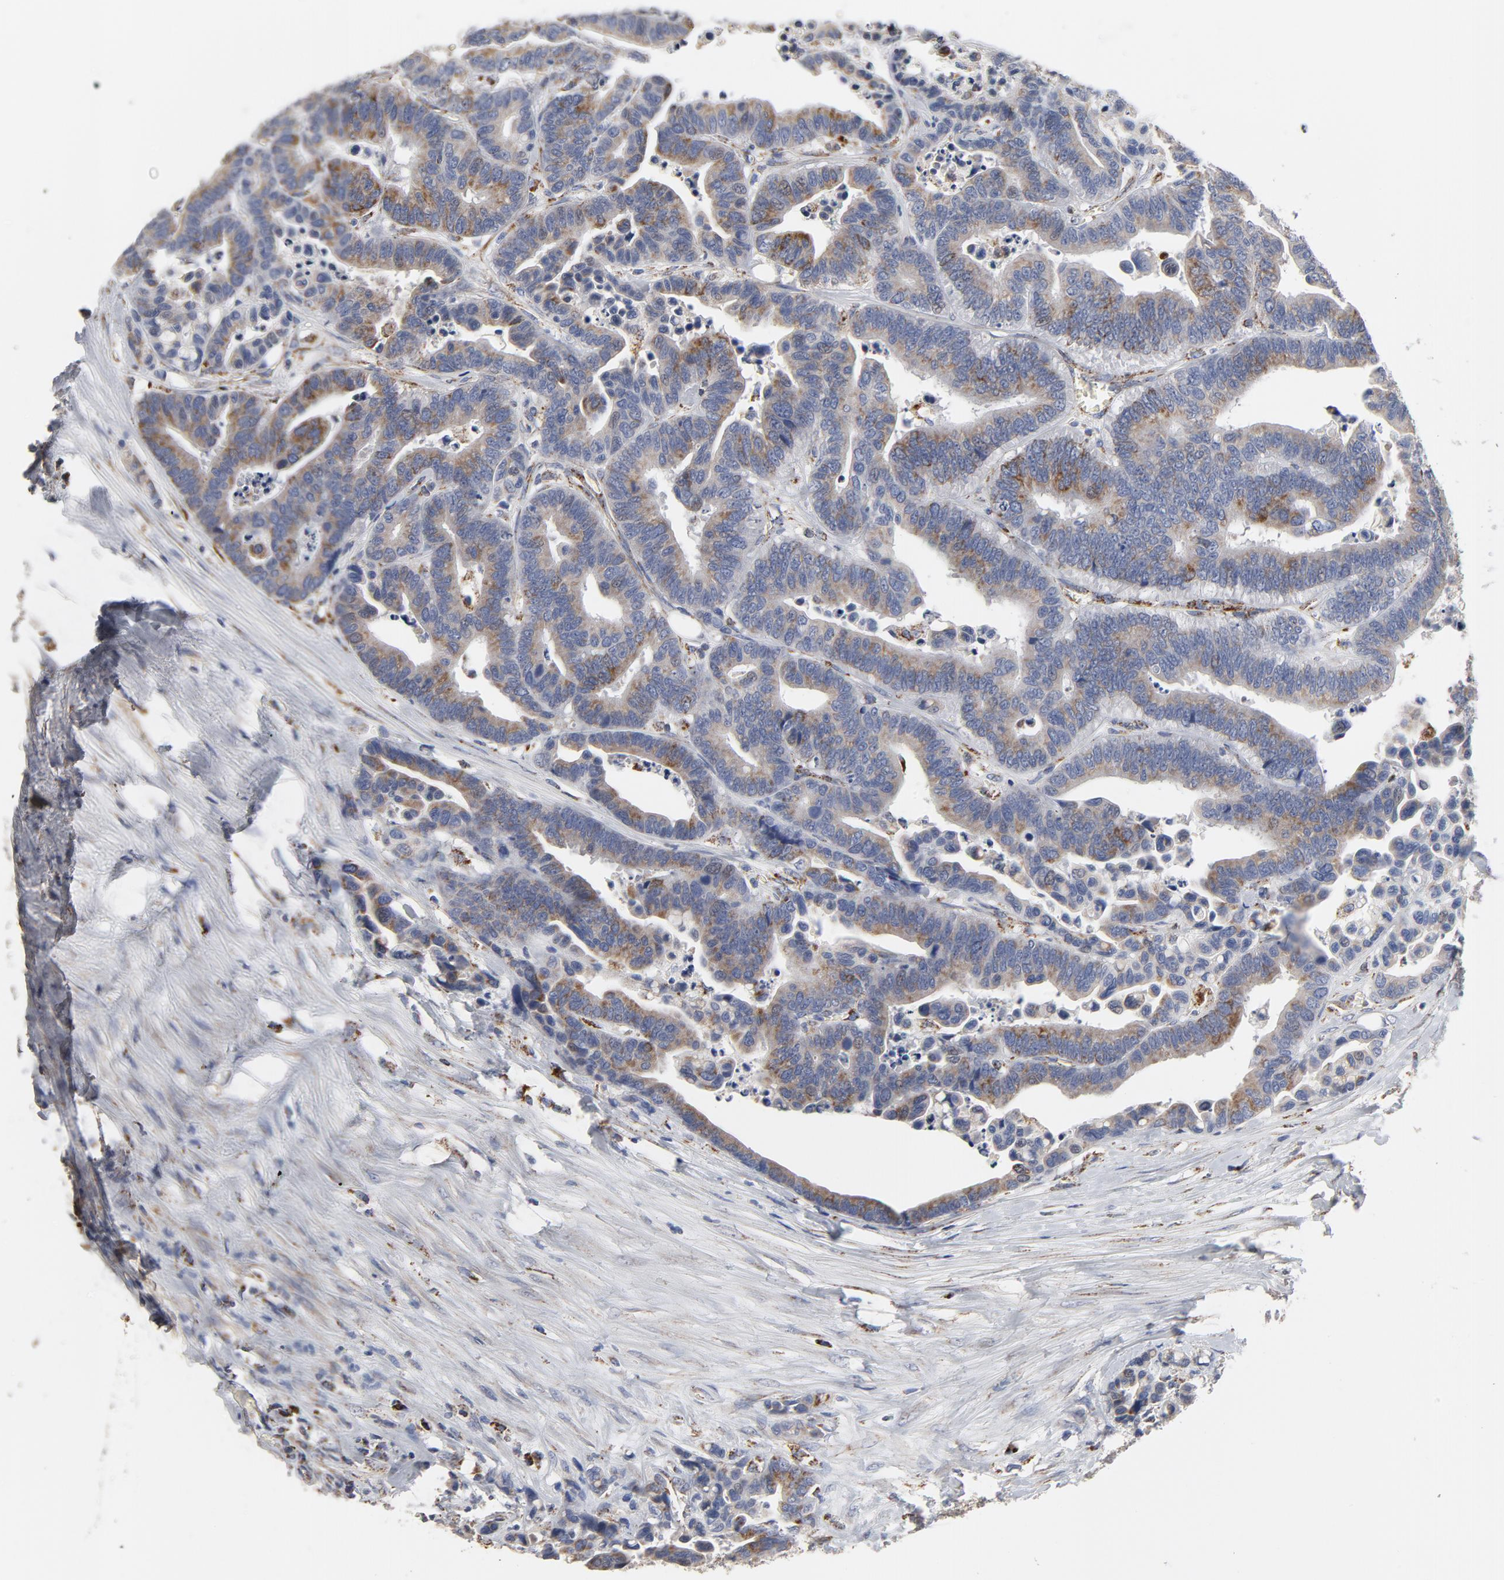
{"staining": {"intensity": "moderate", "quantity": ">75%", "location": "cytoplasmic/membranous"}, "tissue": "colorectal cancer", "cell_type": "Tumor cells", "image_type": "cancer", "snomed": [{"axis": "morphology", "description": "Adenocarcinoma, NOS"}, {"axis": "topography", "description": "Colon"}], "caption": "A brown stain highlights moderate cytoplasmic/membranous positivity of a protein in colorectal adenocarcinoma tumor cells. The protein is stained brown, and the nuclei are stained in blue (DAB IHC with brightfield microscopy, high magnification).", "gene": "NDUFV2", "patient": {"sex": "male", "age": 82}}